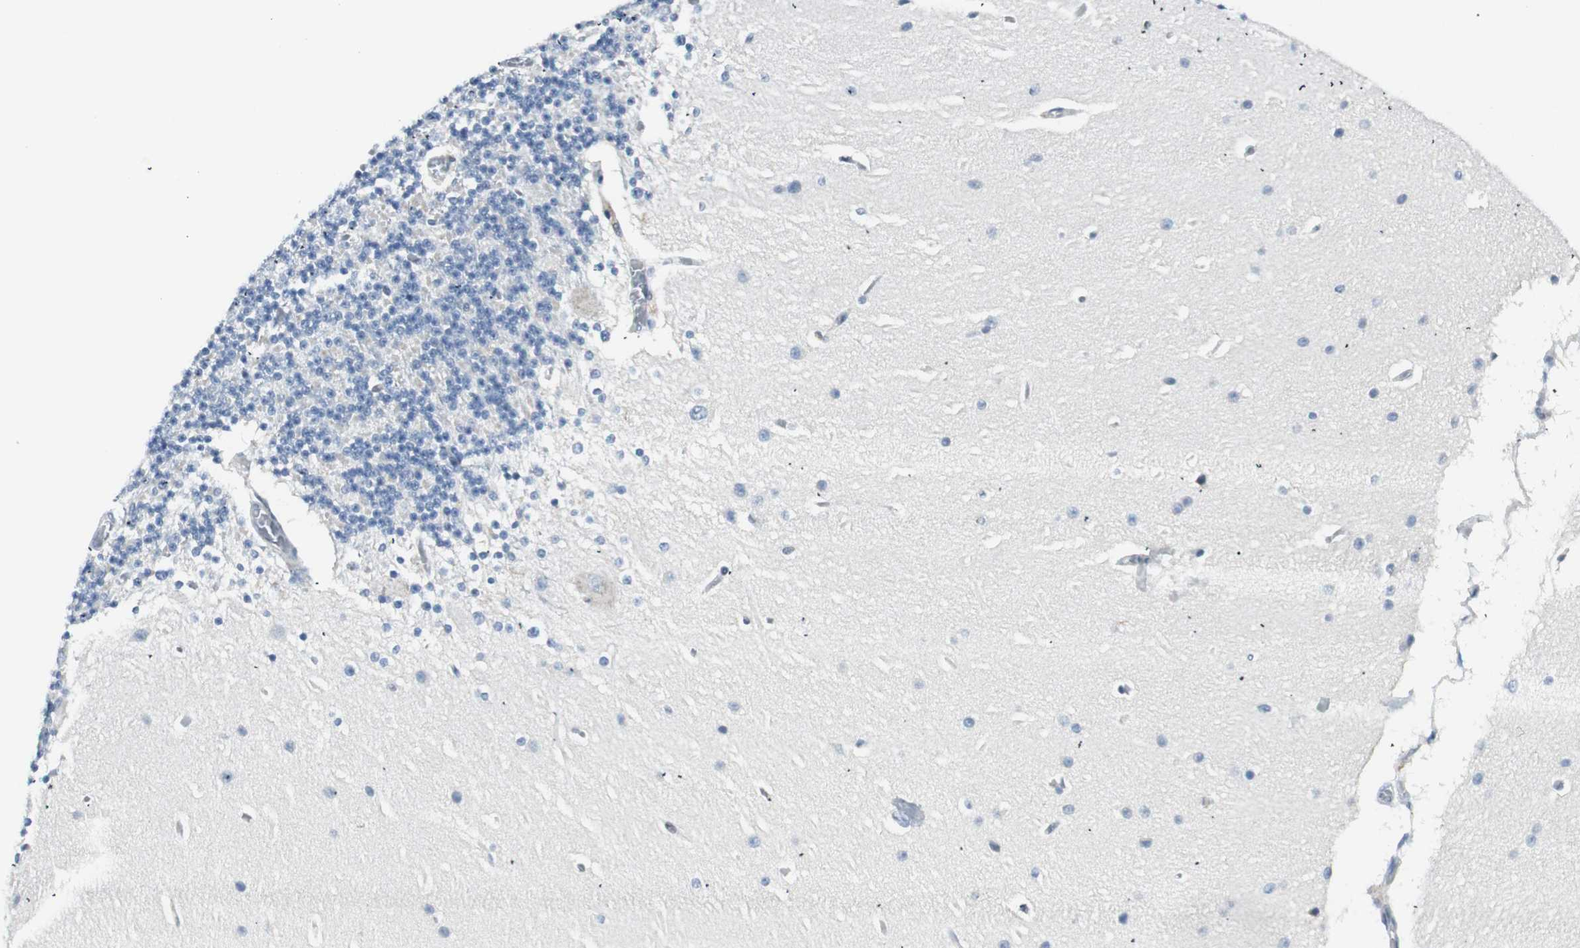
{"staining": {"intensity": "negative", "quantity": "none", "location": "none"}, "tissue": "cerebellum", "cell_type": "Cells in granular layer", "image_type": "normal", "snomed": [{"axis": "morphology", "description": "Normal tissue, NOS"}, {"axis": "topography", "description": "Cerebellum"}], "caption": "The histopathology image displays no staining of cells in granular layer in normal cerebellum.", "gene": "PPP1CA", "patient": {"sex": "female", "age": 54}}